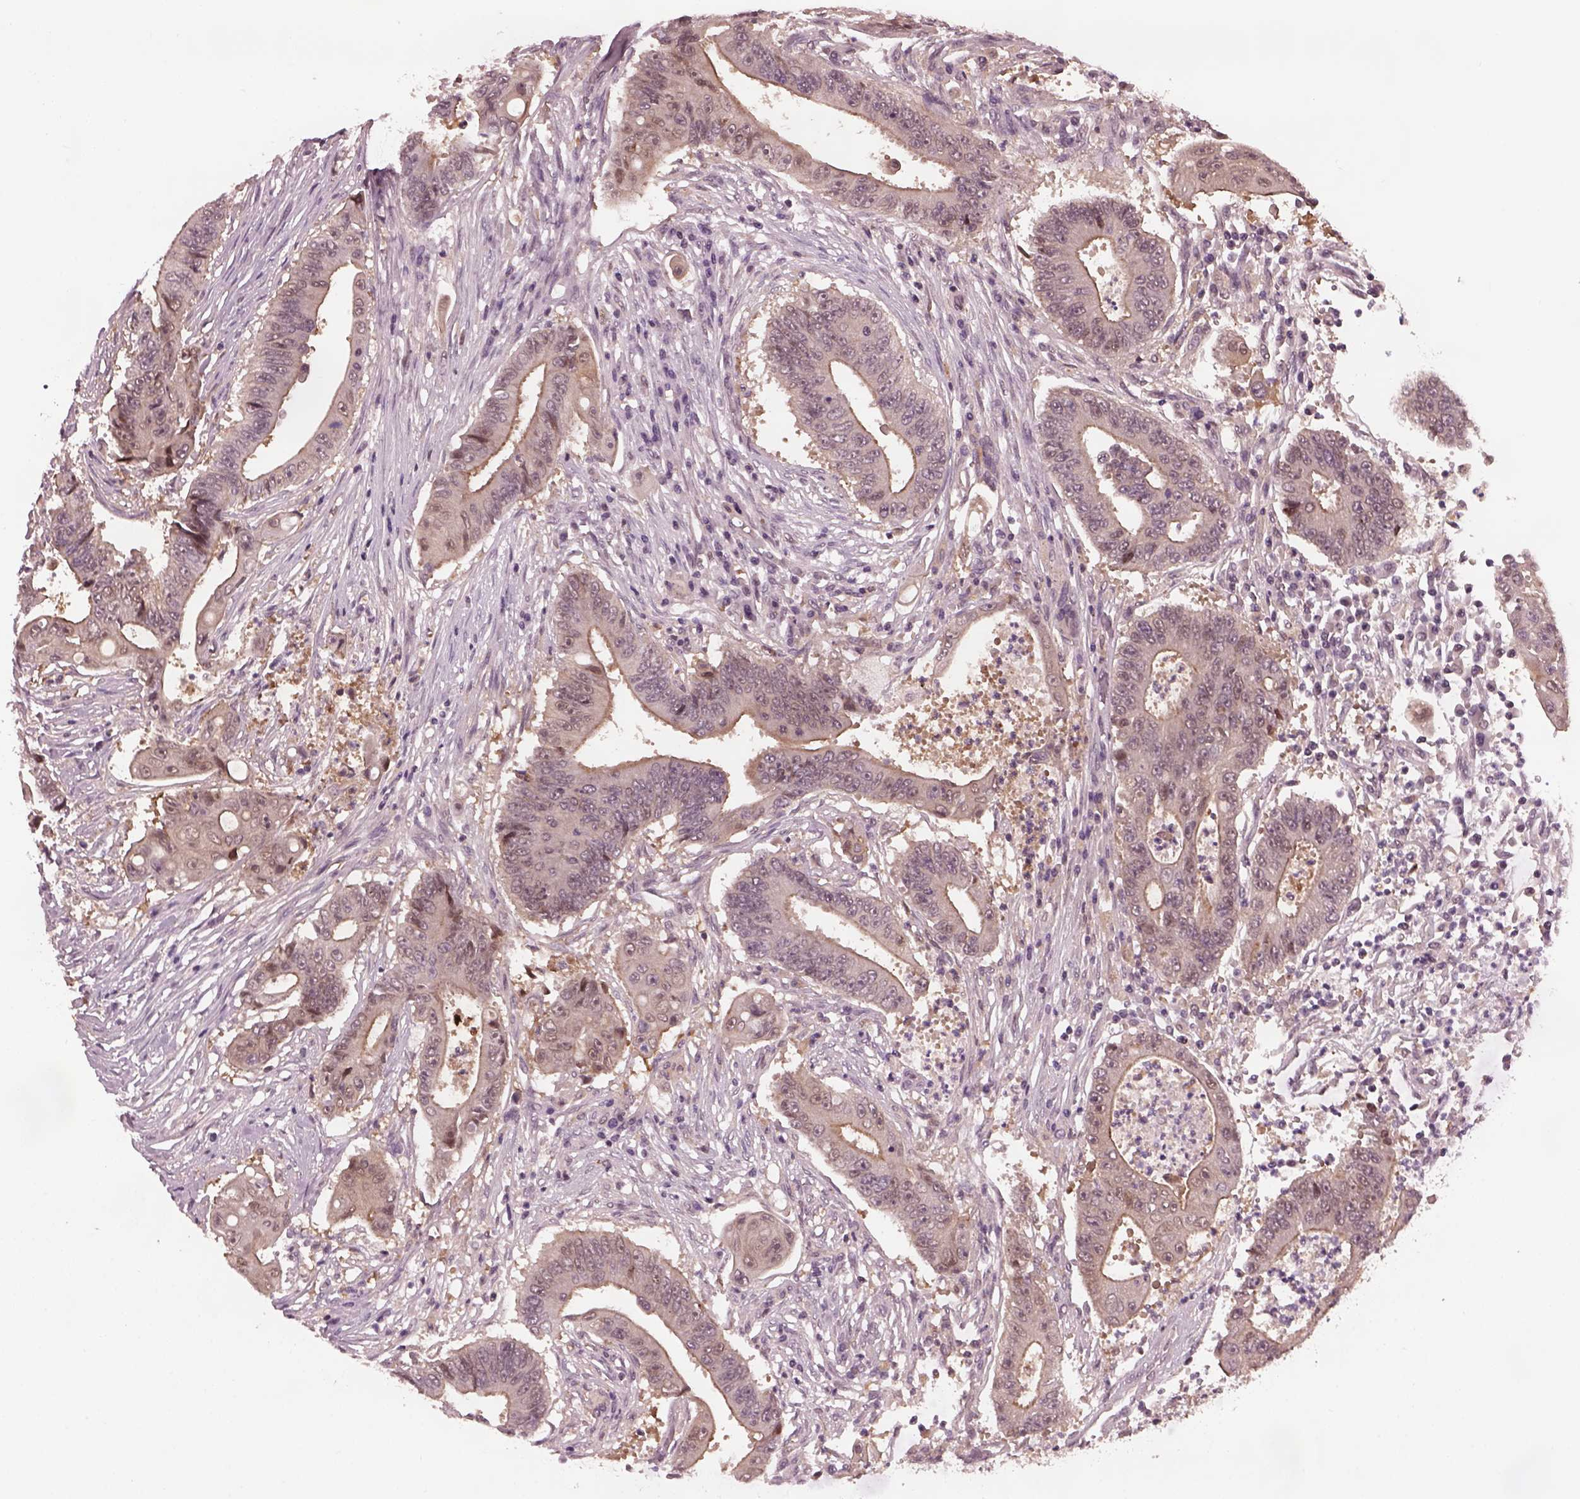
{"staining": {"intensity": "moderate", "quantity": "<25%", "location": "cytoplasmic/membranous"}, "tissue": "colorectal cancer", "cell_type": "Tumor cells", "image_type": "cancer", "snomed": [{"axis": "morphology", "description": "Adenocarcinoma, NOS"}, {"axis": "topography", "description": "Rectum"}], "caption": "Immunohistochemical staining of human colorectal cancer (adenocarcinoma) reveals moderate cytoplasmic/membranous protein staining in approximately <25% of tumor cells.", "gene": "SRI", "patient": {"sex": "male", "age": 54}}